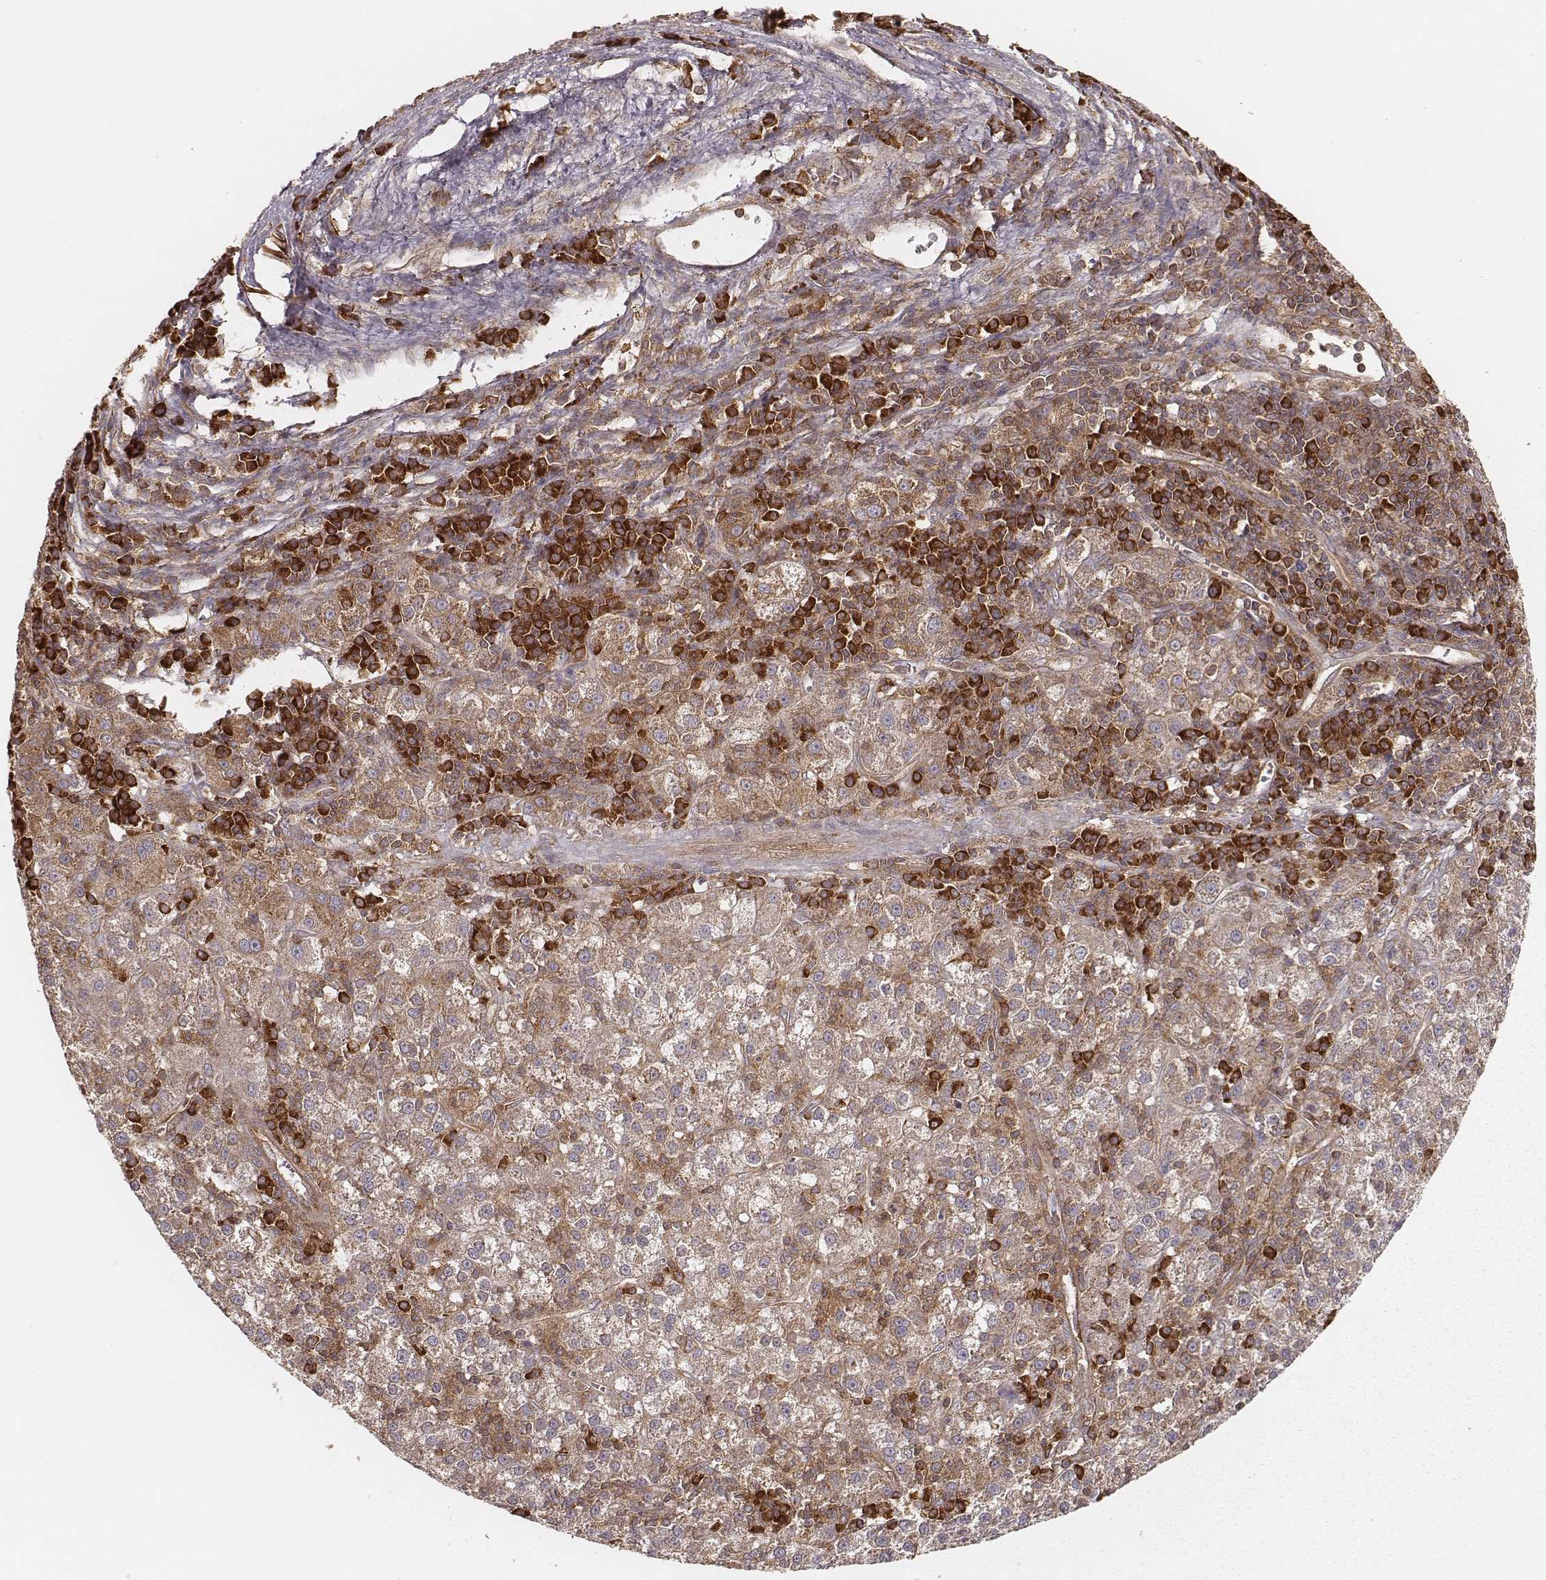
{"staining": {"intensity": "moderate", "quantity": ">75%", "location": "cytoplasmic/membranous"}, "tissue": "liver cancer", "cell_type": "Tumor cells", "image_type": "cancer", "snomed": [{"axis": "morphology", "description": "Carcinoma, Hepatocellular, NOS"}, {"axis": "topography", "description": "Liver"}], "caption": "Liver hepatocellular carcinoma tissue demonstrates moderate cytoplasmic/membranous positivity in approximately >75% of tumor cells", "gene": "CARS1", "patient": {"sex": "female", "age": 60}}